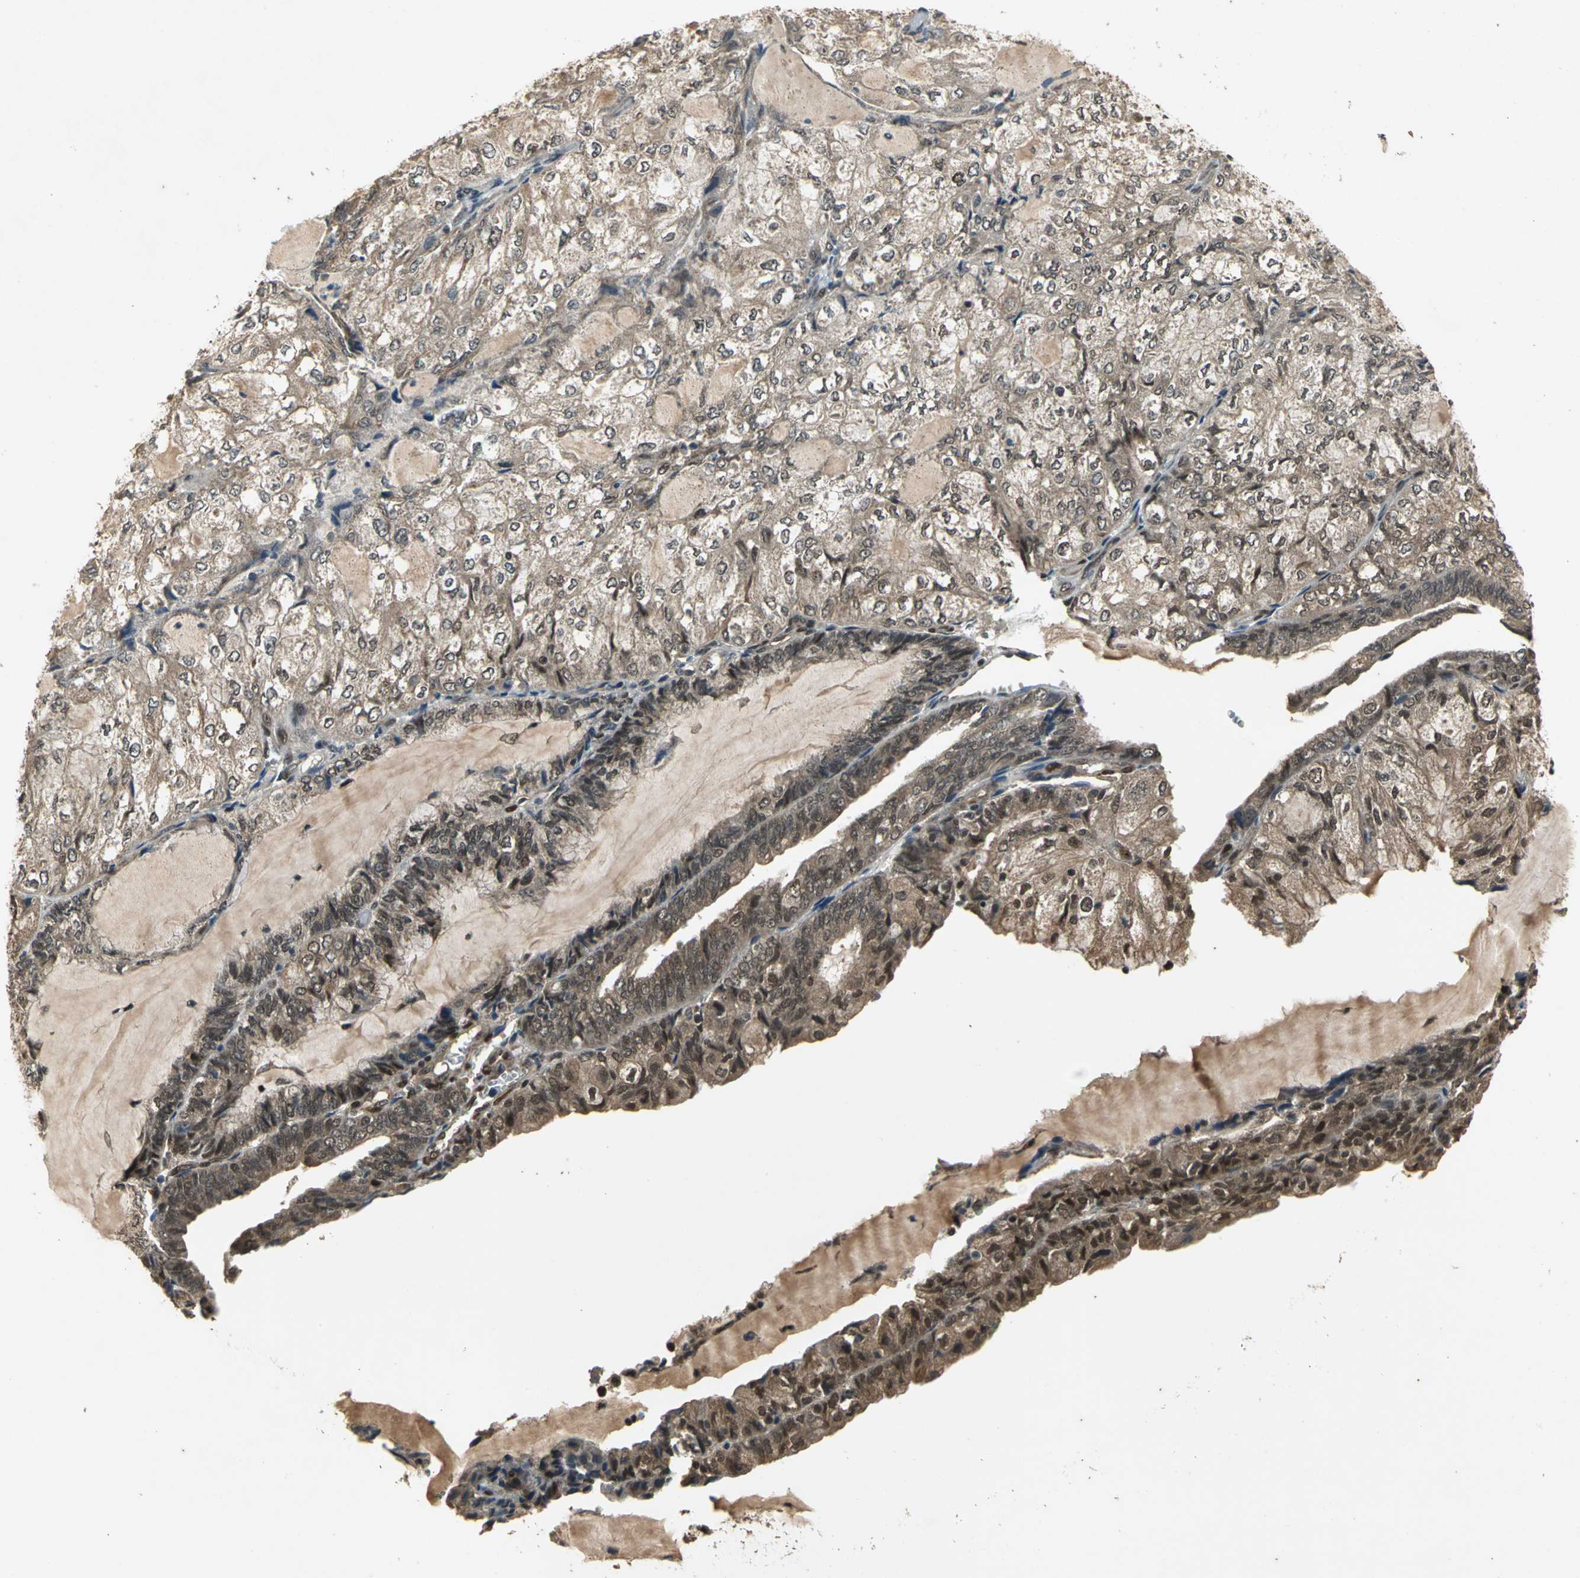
{"staining": {"intensity": "moderate", "quantity": "25%-75%", "location": "cytoplasmic/membranous"}, "tissue": "endometrial cancer", "cell_type": "Tumor cells", "image_type": "cancer", "snomed": [{"axis": "morphology", "description": "Adenocarcinoma, NOS"}, {"axis": "topography", "description": "Endometrium"}], "caption": "Protein staining displays moderate cytoplasmic/membranous staining in about 25%-75% of tumor cells in endometrial adenocarcinoma. The protein of interest is stained brown, and the nuclei are stained in blue (DAB IHC with brightfield microscopy, high magnification).", "gene": "NOTCH3", "patient": {"sex": "female", "age": 81}}